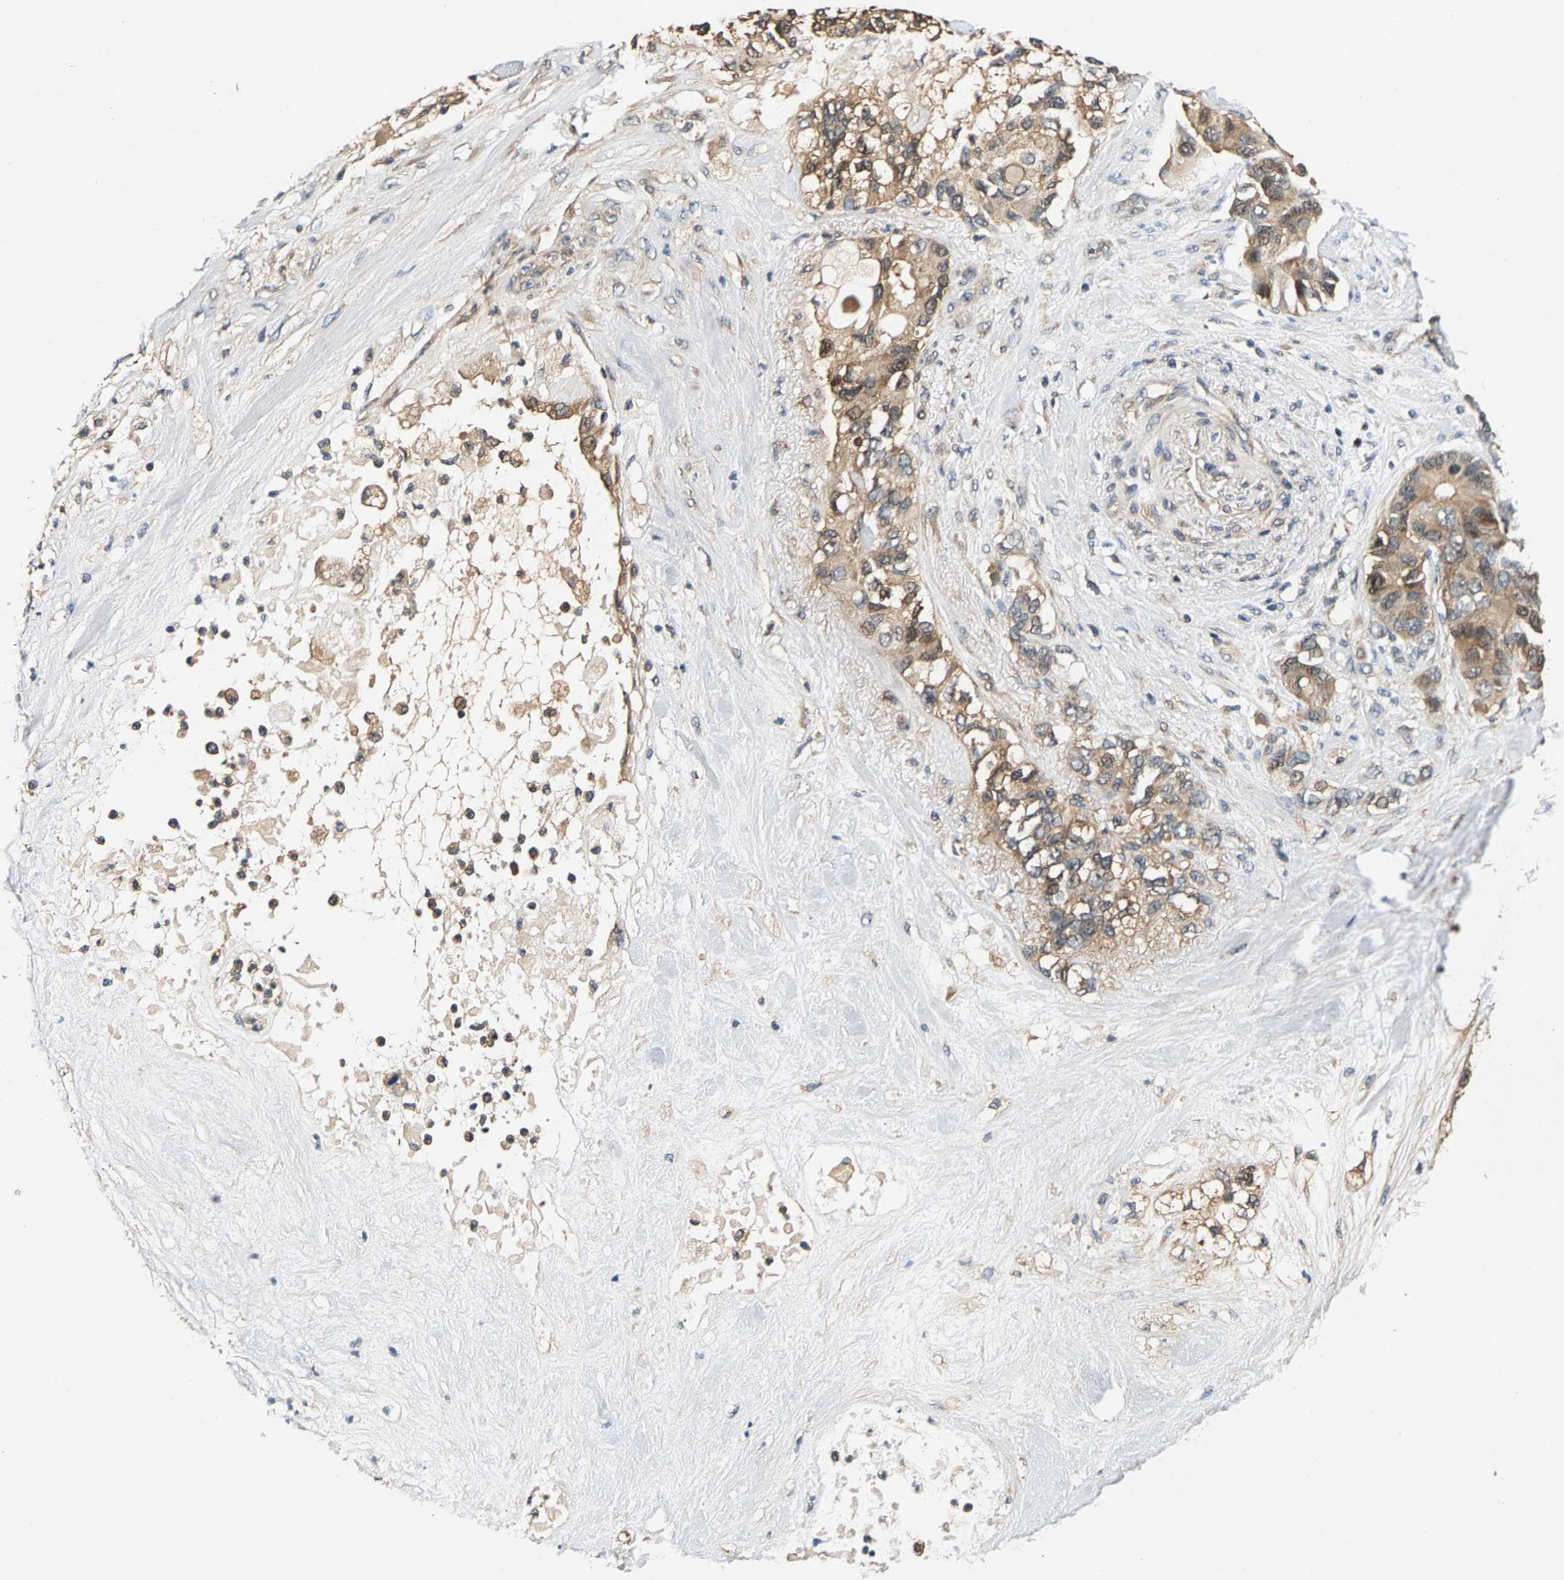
{"staining": {"intensity": "weak", "quantity": ">75%", "location": "cytoplasmic/membranous"}, "tissue": "pancreatic cancer", "cell_type": "Tumor cells", "image_type": "cancer", "snomed": [{"axis": "morphology", "description": "Adenocarcinoma, NOS"}, {"axis": "topography", "description": "Pancreas"}], "caption": "A micrograph of adenocarcinoma (pancreatic) stained for a protein reveals weak cytoplasmic/membranous brown staining in tumor cells.", "gene": "FAM78A", "patient": {"sex": "female", "age": 56}}